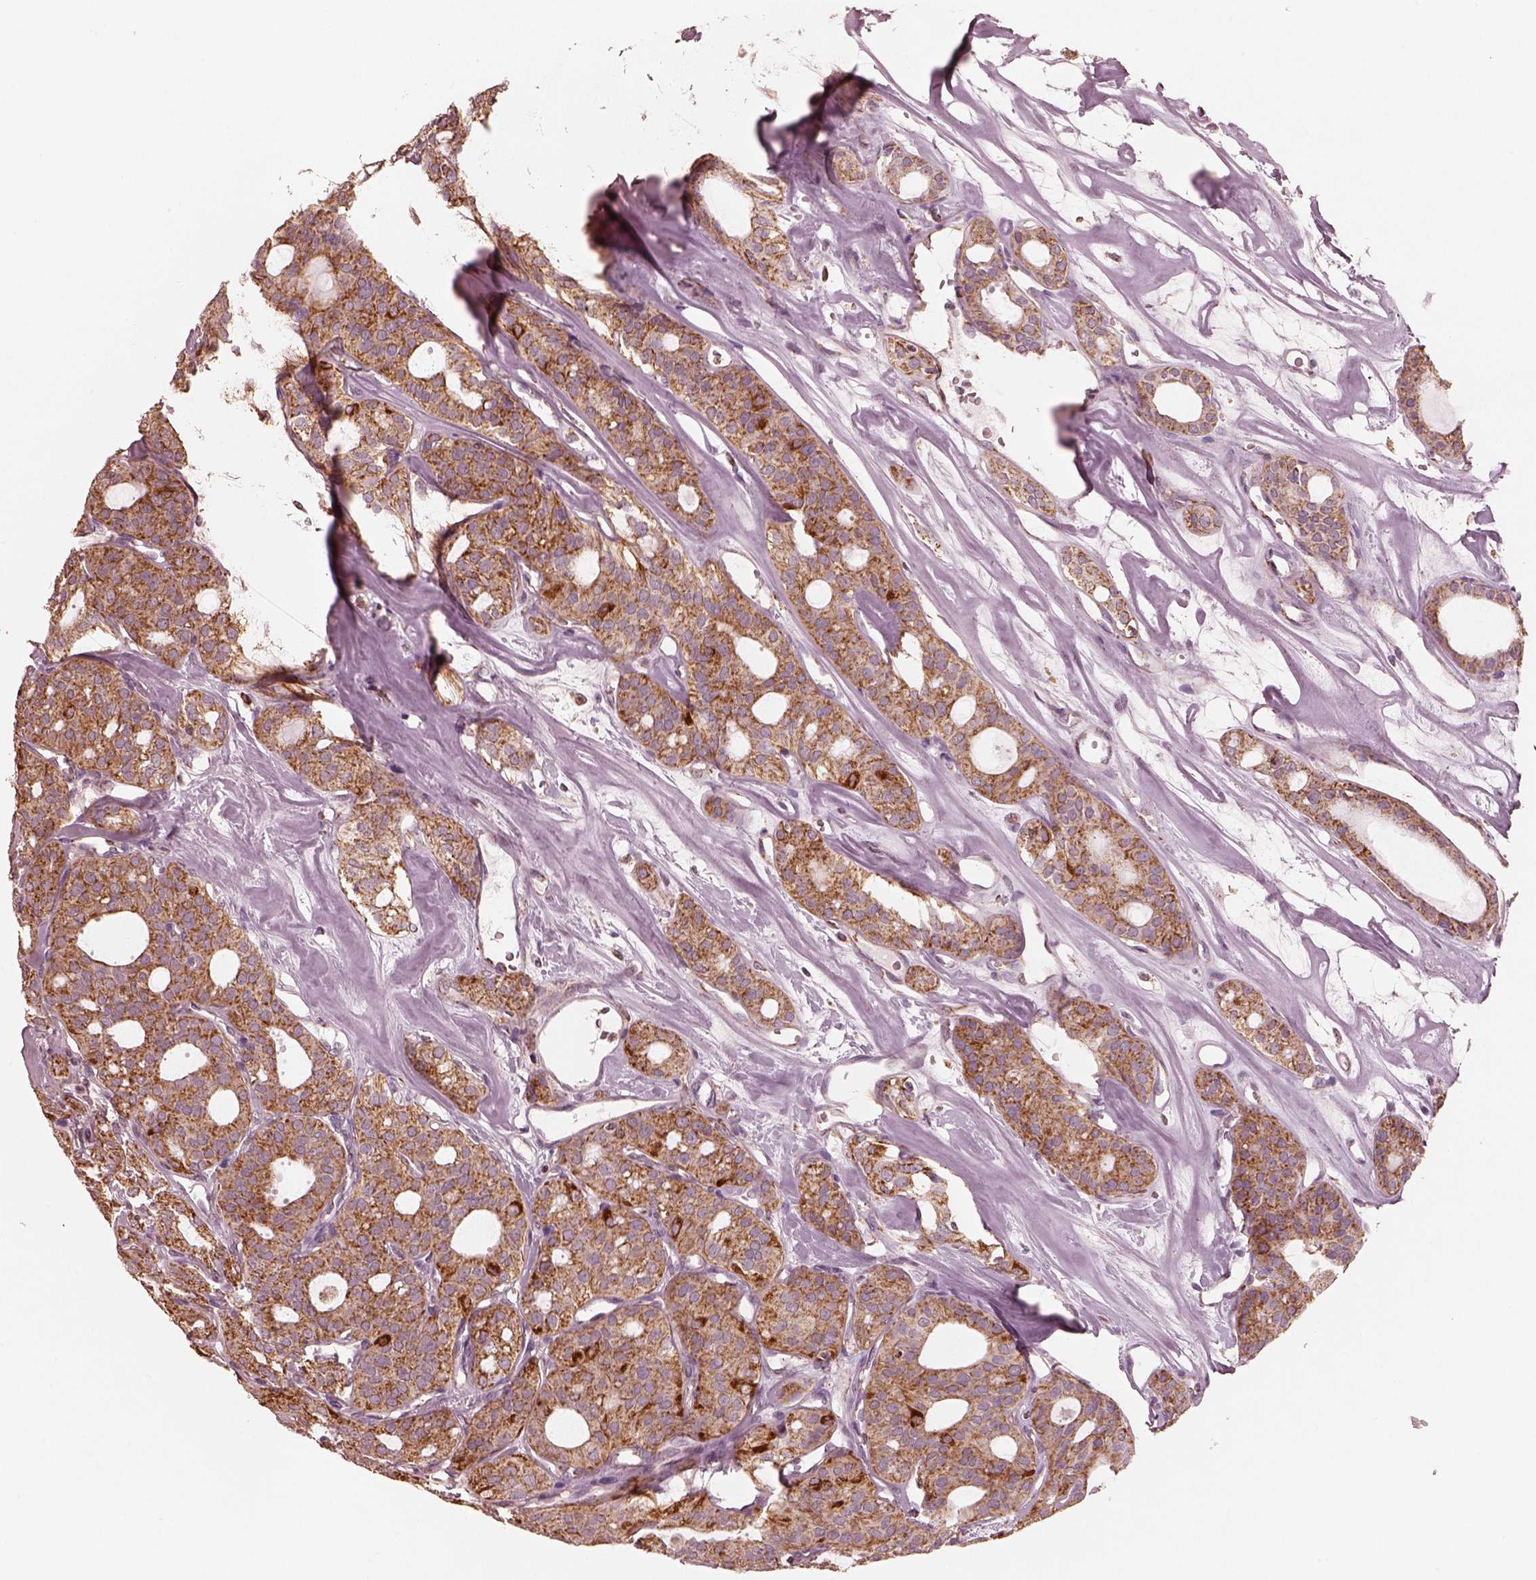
{"staining": {"intensity": "strong", "quantity": ">75%", "location": "cytoplasmic/membranous"}, "tissue": "thyroid cancer", "cell_type": "Tumor cells", "image_type": "cancer", "snomed": [{"axis": "morphology", "description": "Follicular adenoma carcinoma, NOS"}, {"axis": "topography", "description": "Thyroid gland"}], "caption": "Thyroid cancer stained with a brown dye displays strong cytoplasmic/membranous positive staining in about >75% of tumor cells.", "gene": "ENTPD6", "patient": {"sex": "male", "age": 75}}